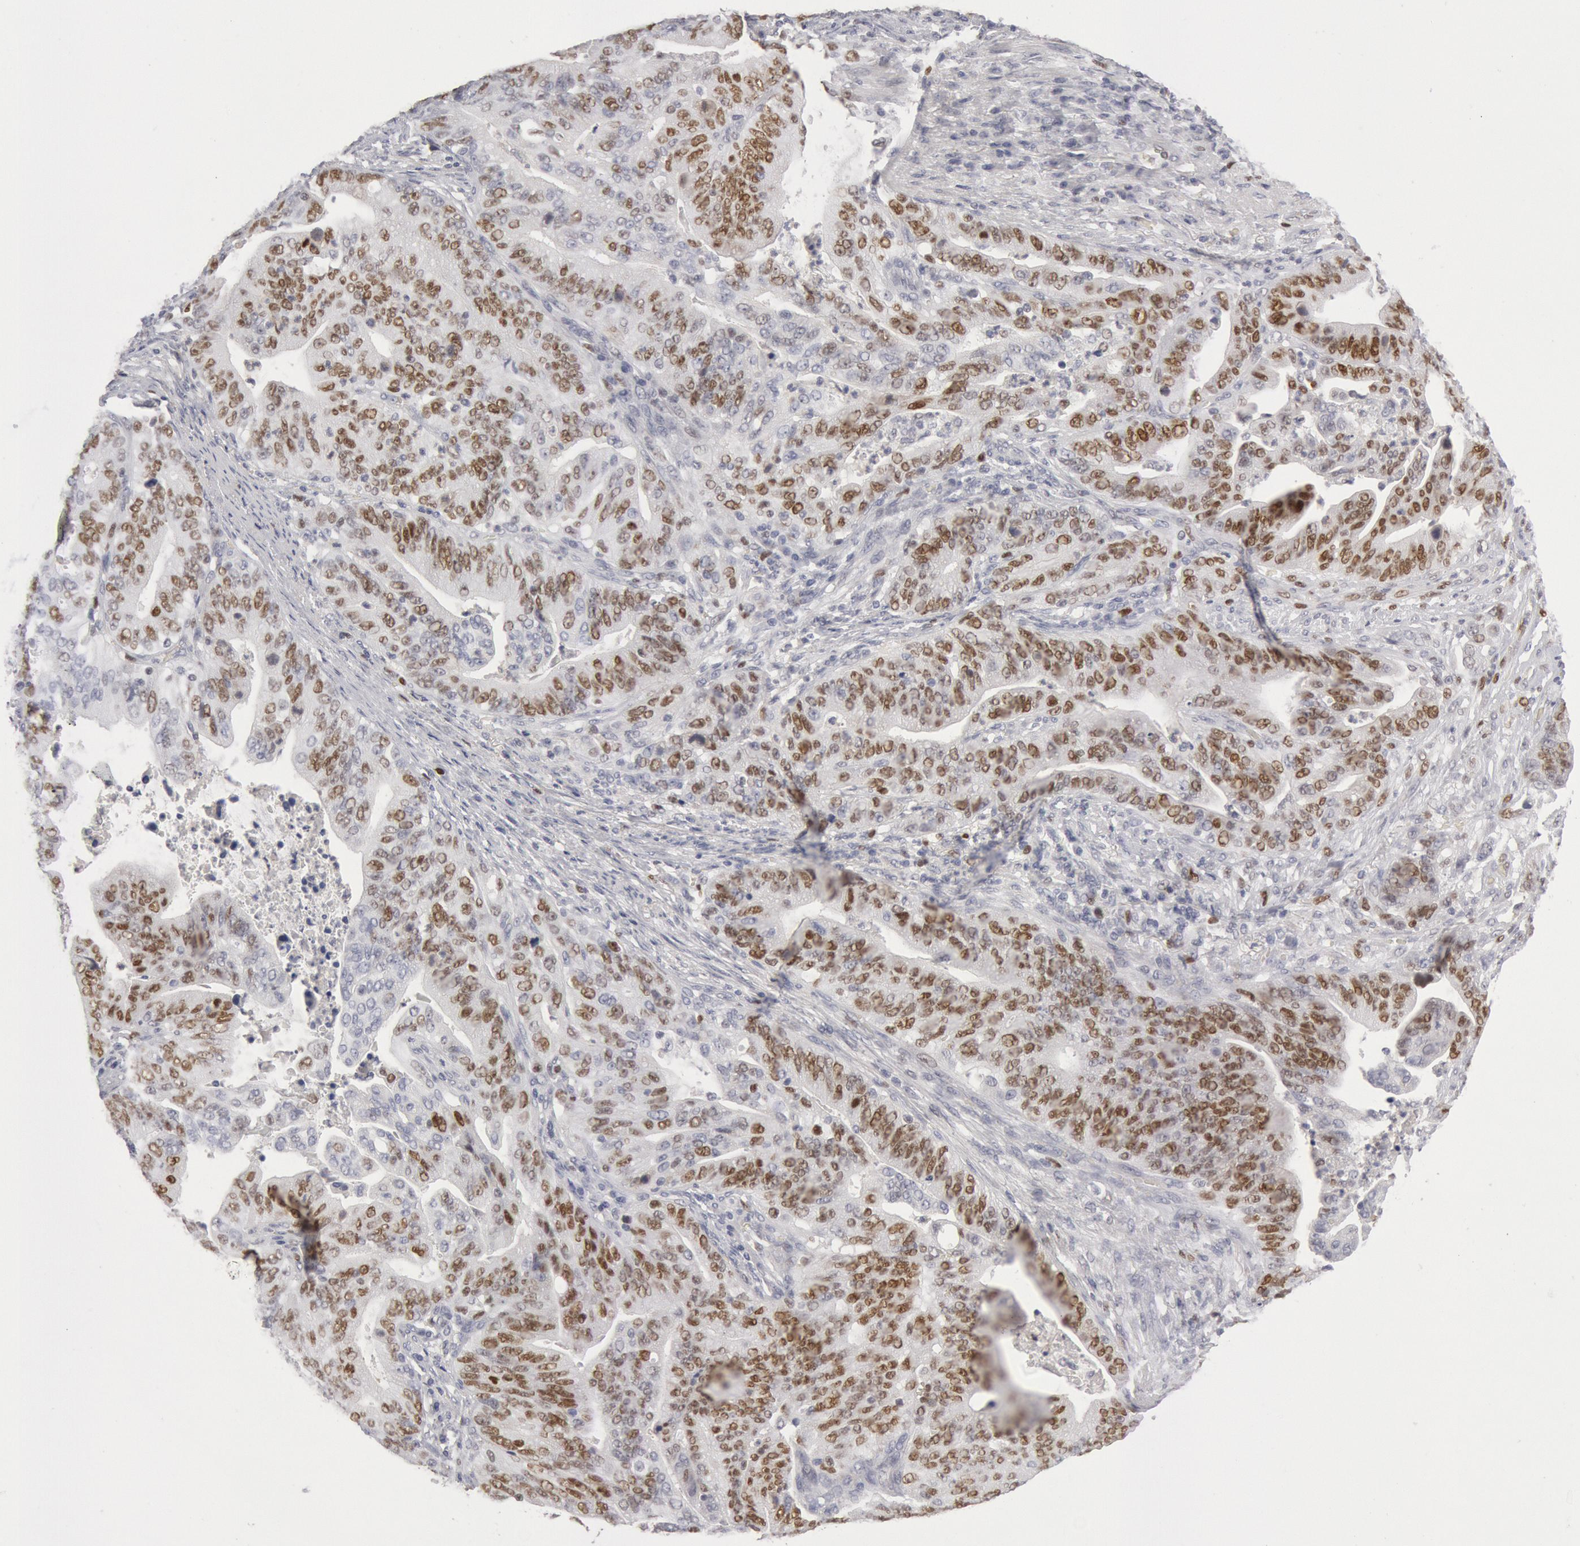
{"staining": {"intensity": "weak", "quantity": ">75%", "location": "nuclear"}, "tissue": "stomach cancer", "cell_type": "Tumor cells", "image_type": "cancer", "snomed": [{"axis": "morphology", "description": "Adenocarcinoma, NOS"}, {"axis": "topography", "description": "Stomach, upper"}], "caption": "Human stomach adenocarcinoma stained for a protein (brown) demonstrates weak nuclear positive expression in approximately >75% of tumor cells.", "gene": "WDHD1", "patient": {"sex": "female", "age": 50}}